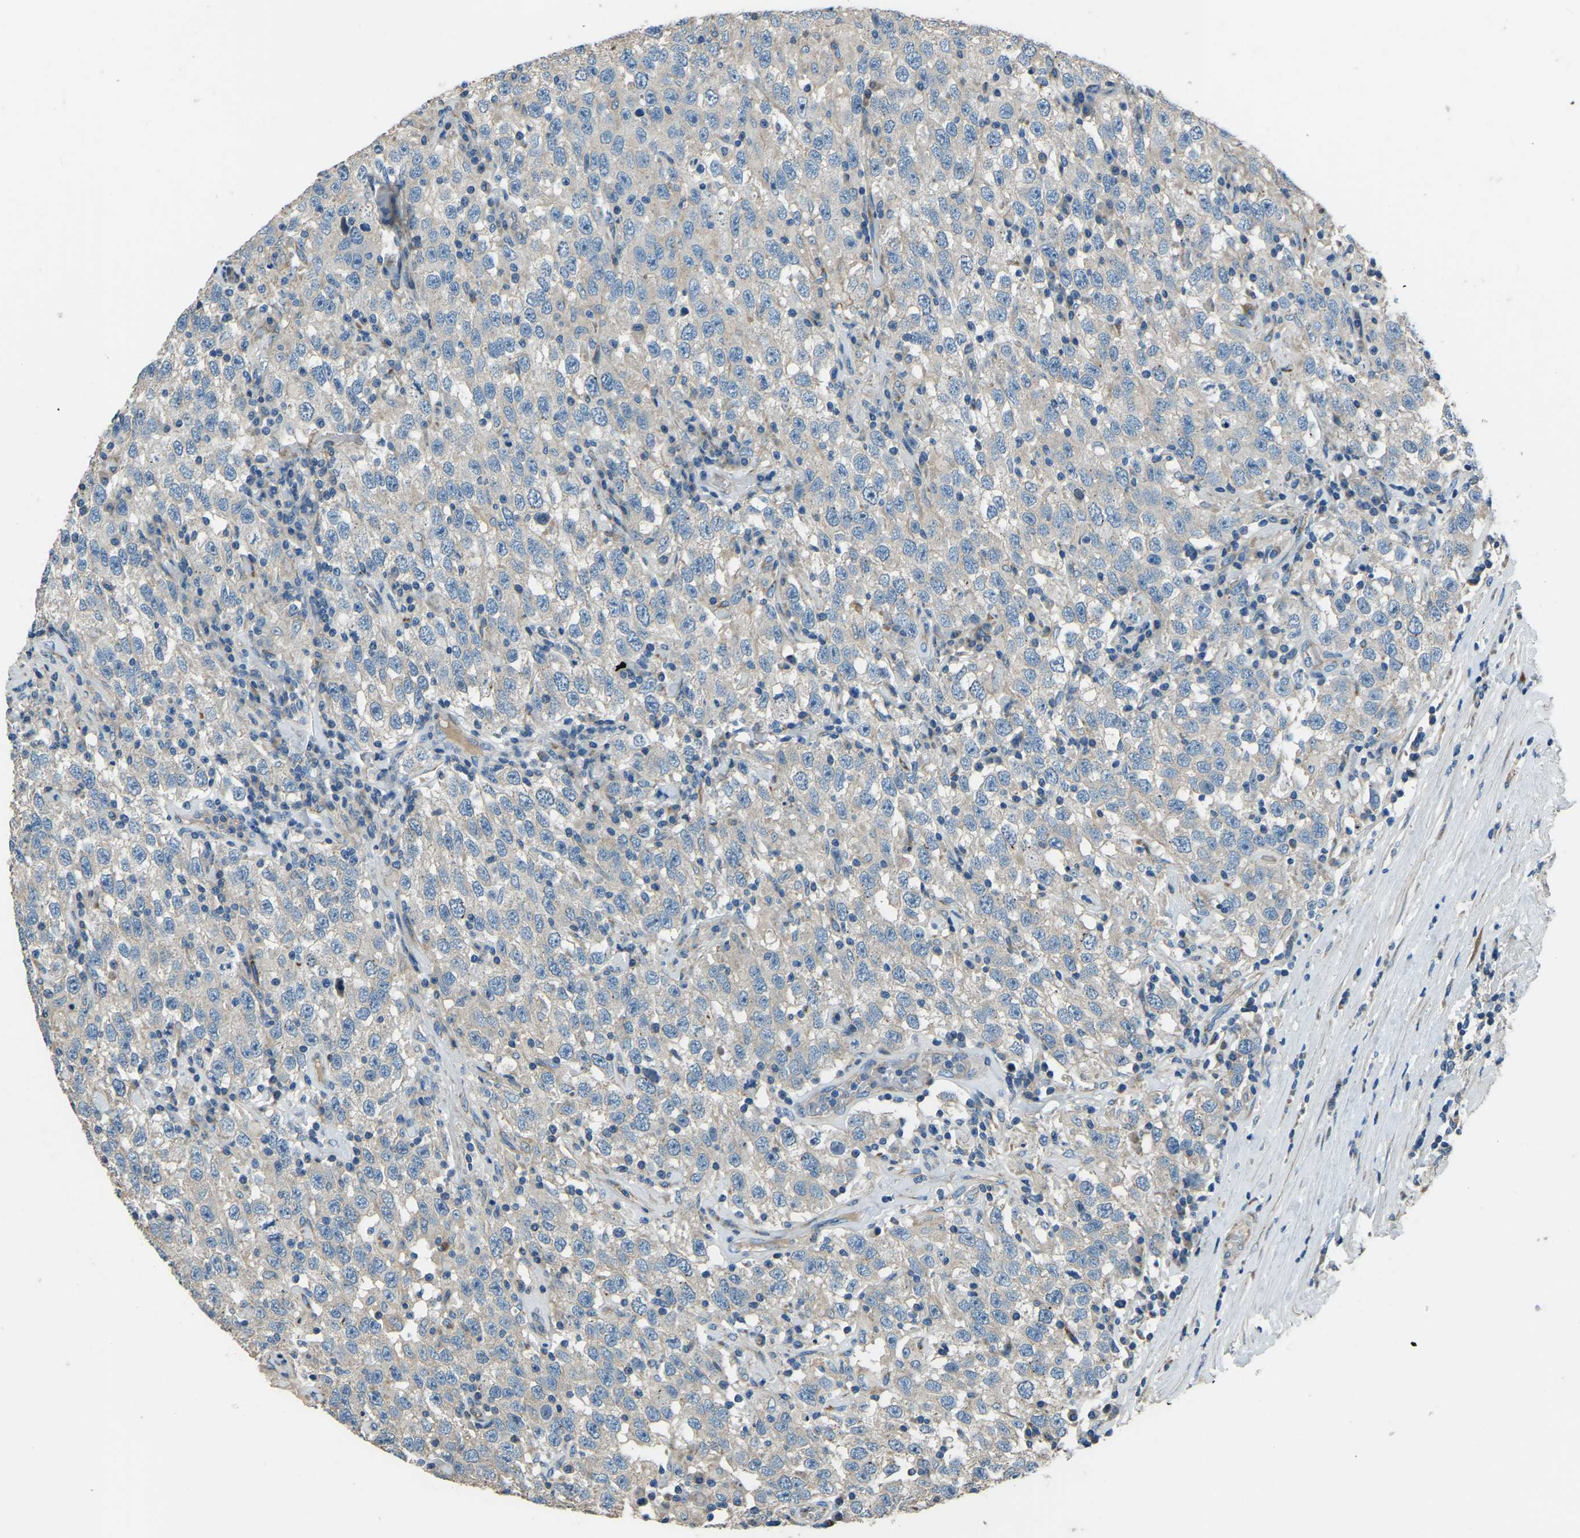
{"staining": {"intensity": "negative", "quantity": "none", "location": "none"}, "tissue": "testis cancer", "cell_type": "Tumor cells", "image_type": "cancer", "snomed": [{"axis": "morphology", "description": "Seminoma, NOS"}, {"axis": "topography", "description": "Testis"}], "caption": "High power microscopy histopathology image of an immunohistochemistry image of testis seminoma, revealing no significant staining in tumor cells.", "gene": "COL3A1", "patient": {"sex": "male", "age": 41}}